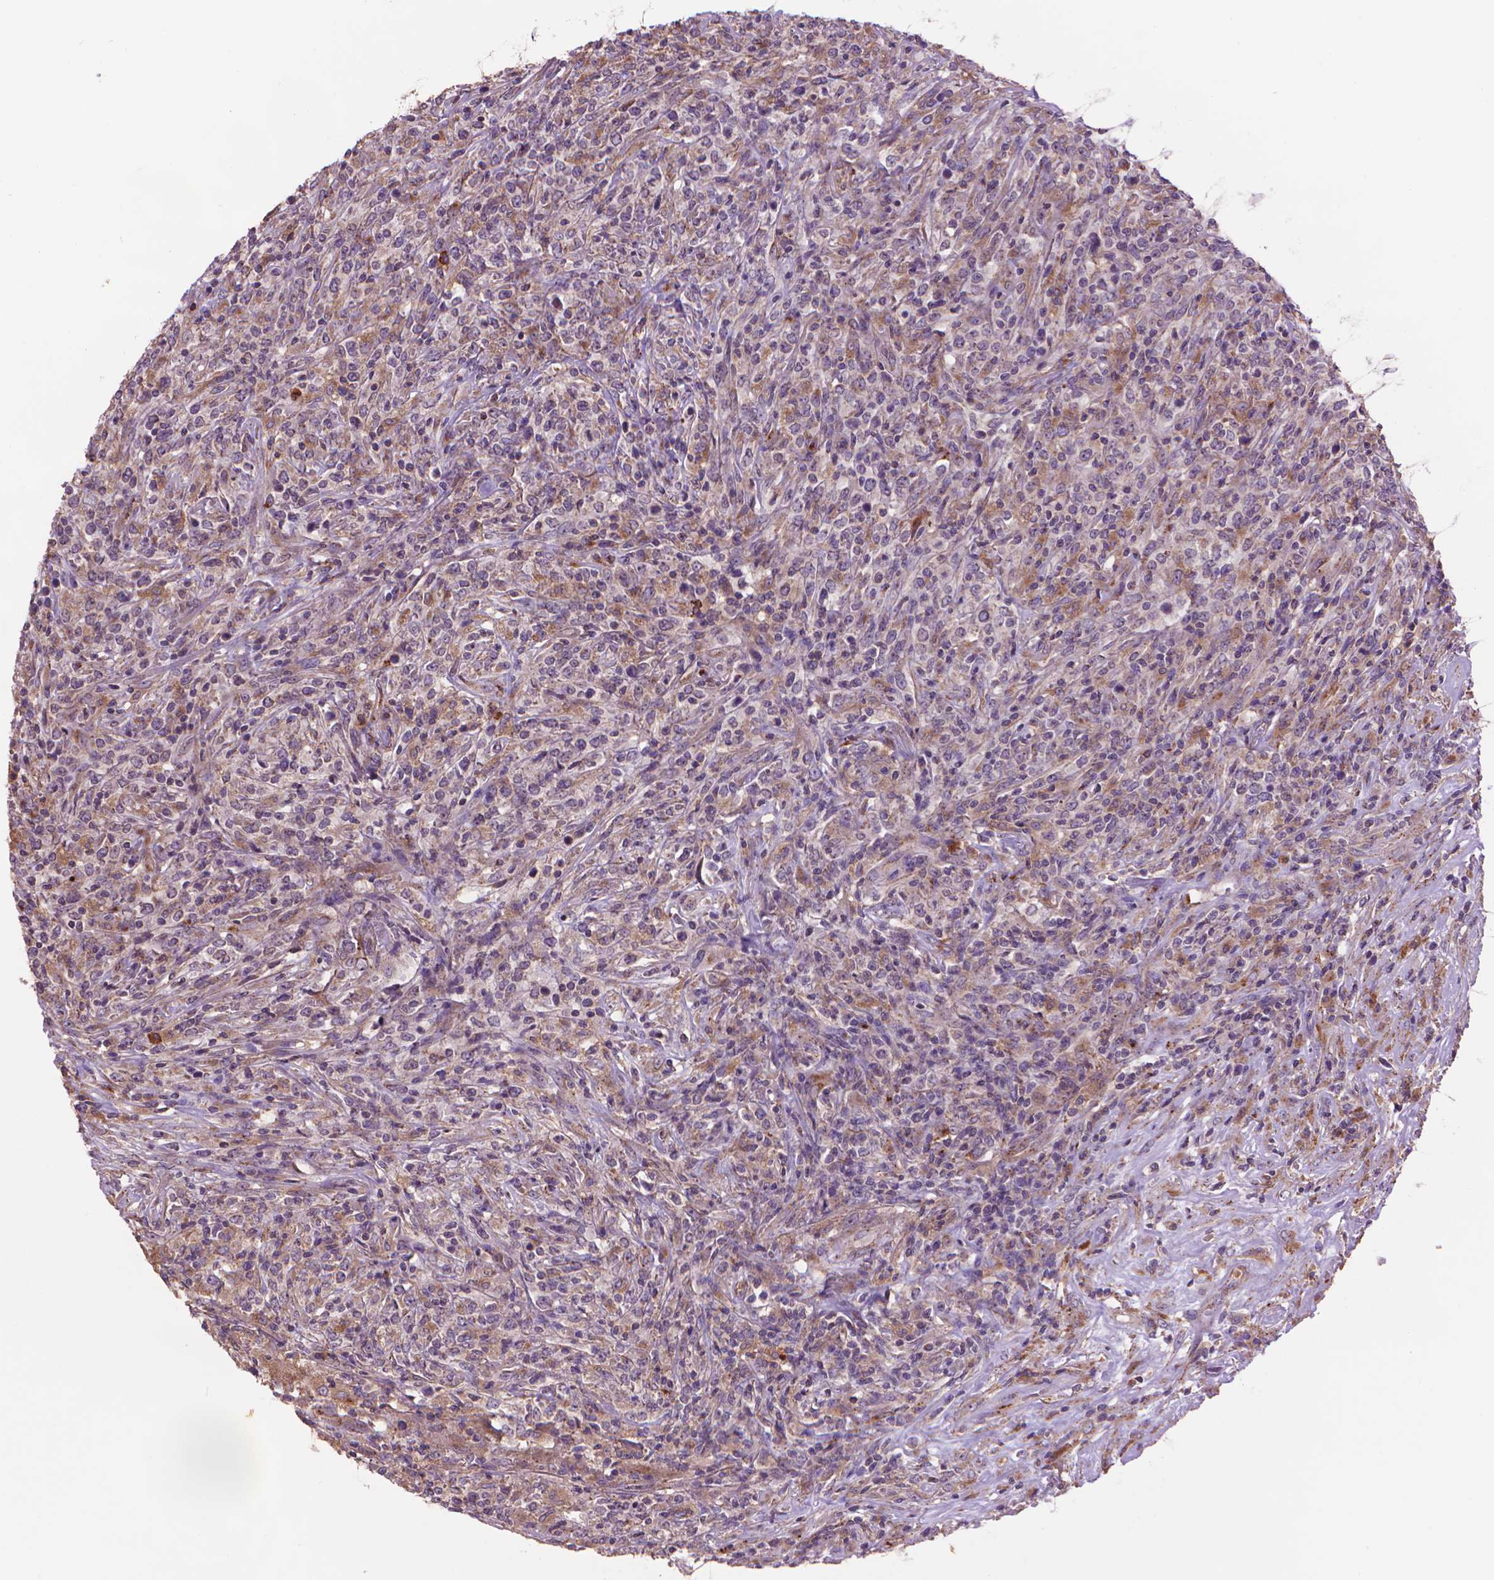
{"staining": {"intensity": "weak", "quantity": "25%-75%", "location": "cytoplasmic/membranous"}, "tissue": "lymphoma", "cell_type": "Tumor cells", "image_type": "cancer", "snomed": [{"axis": "morphology", "description": "Malignant lymphoma, non-Hodgkin's type, High grade"}, {"axis": "topography", "description": "Lung"}], "caption": "Tumor cells reveal weak cytoplasmic/membranous expression in approximately 25%-75% of cells in malignant lymphoma, non-Hodgkin's type (high-grade). (Stains: DAB in brown, nuclei in blue, Microscopy: brightfield microscopy at high magnification).", "gene": "GLB1", "patient": {"sex": "male", "age": 79}}